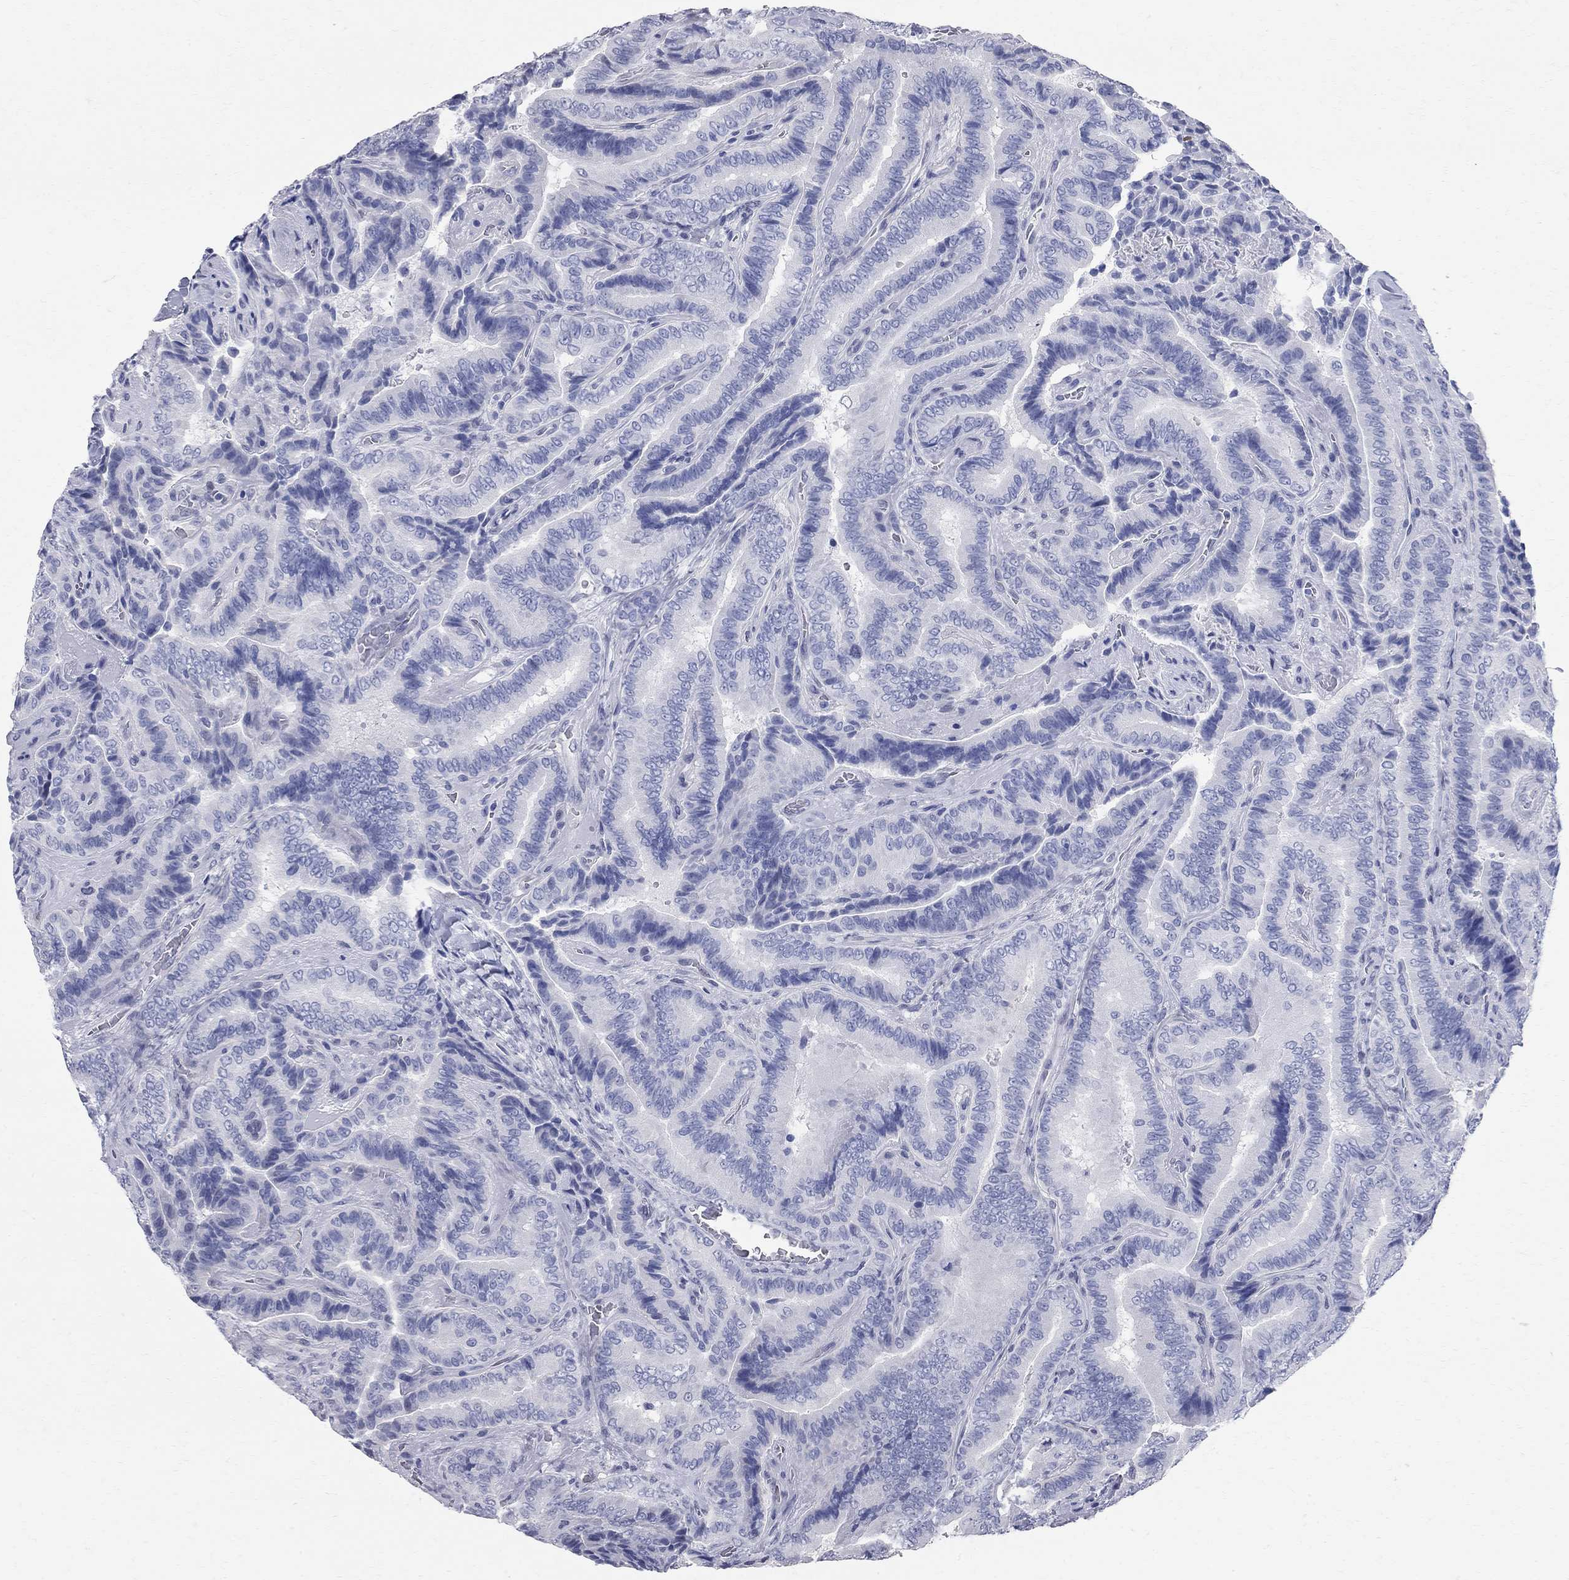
{"staining": {"intensity": "negative", "quantity": "none", "location": "none"}, "tissue": "thyroid cancer", "cell_type": "Tumor cells", "image_type": "cancer", "snomed": [{"axis": "morphology", "description": "Papillary adenocarcinoma, NOS"}, {"axis": "topography", "description": "Thyroid gland"}], "caption": "Tumor cells are negative for protein expression in human papillary adenocarcinoma (thyroid).", "gene": "BPIFB1", "patient": {"sex": "male", "age": 61}}